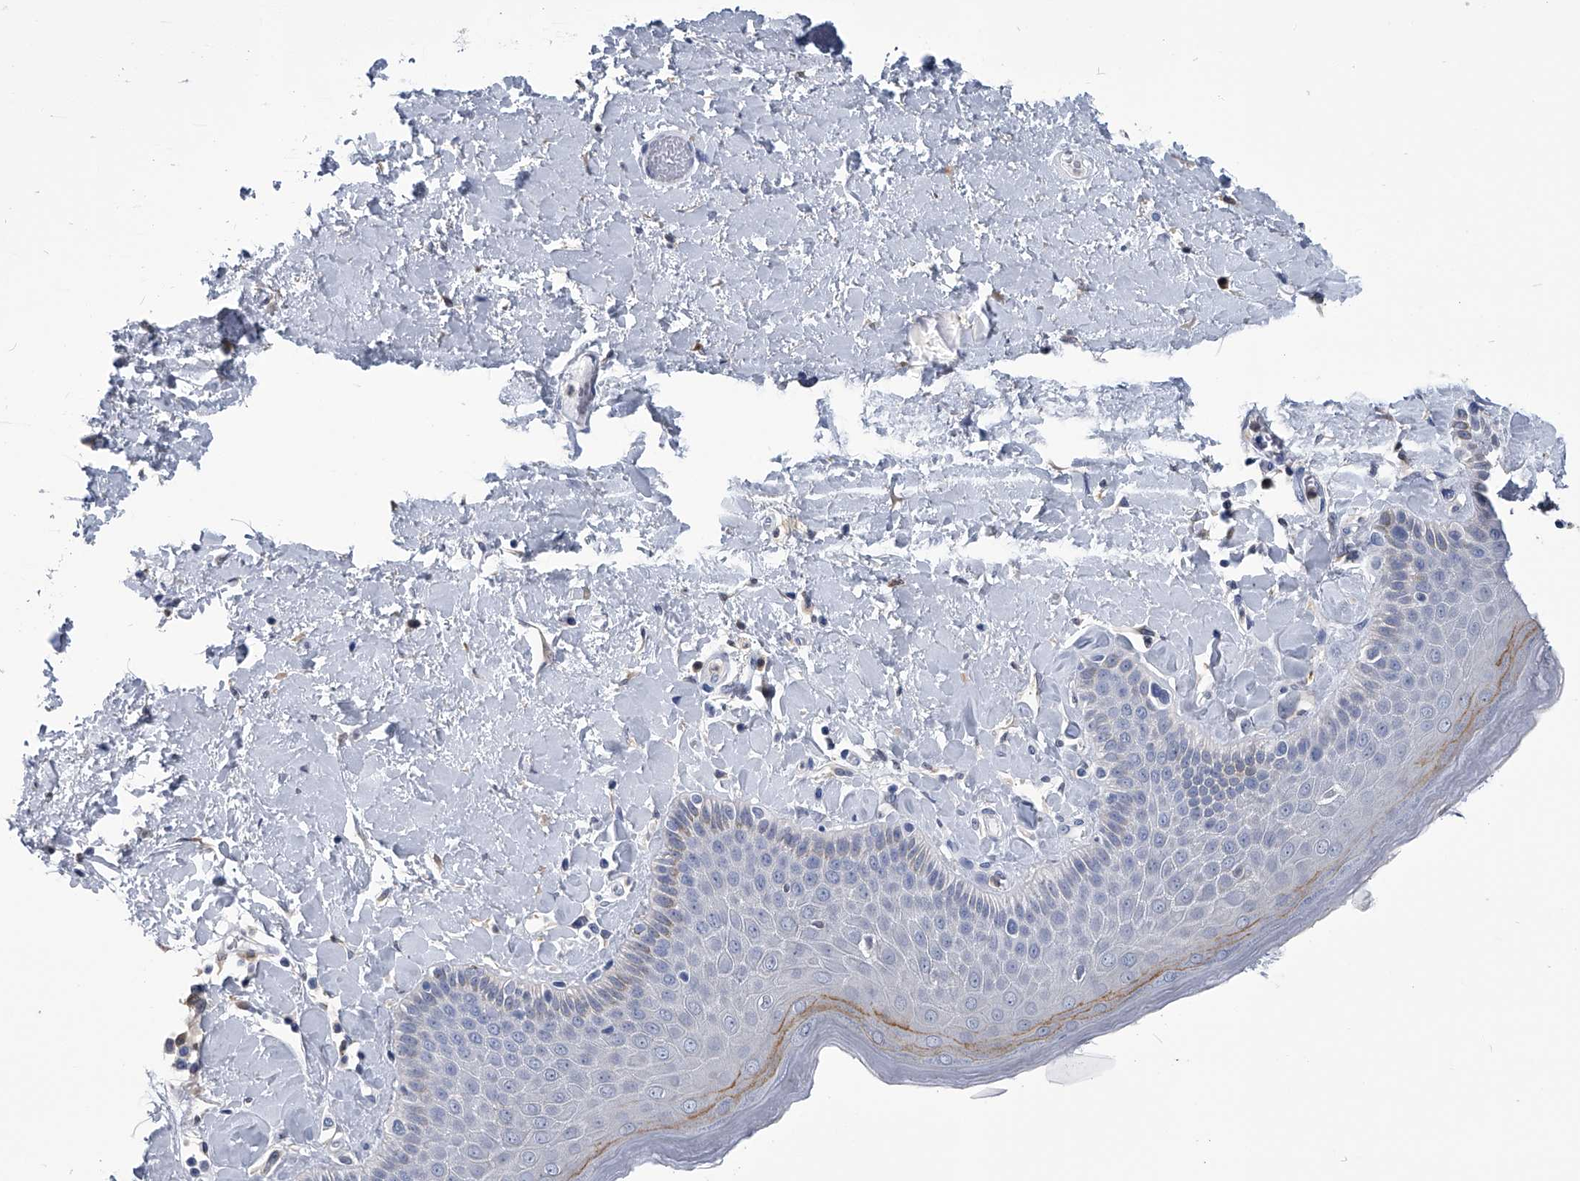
{"staining": {"intensity": "moderate", "quantity": "<25%", "location": "cytoplasmic/membranous"}, "tissue": "skin", "cell_type": "Epidermal cells", "image_type": "normal", "snomed": [{"axis": "morphology", "description": "Normal tissue, NOS"}, {"axis": "topography", "description": "Anal"}], "caption": "Protein staining of unremarkable skin exhibits moderate cytoplasmic/membranous staining in approximately <25% of epidermal cells.", "gene": "PDXK", "patient": {"sex": "male", "age": 69}}